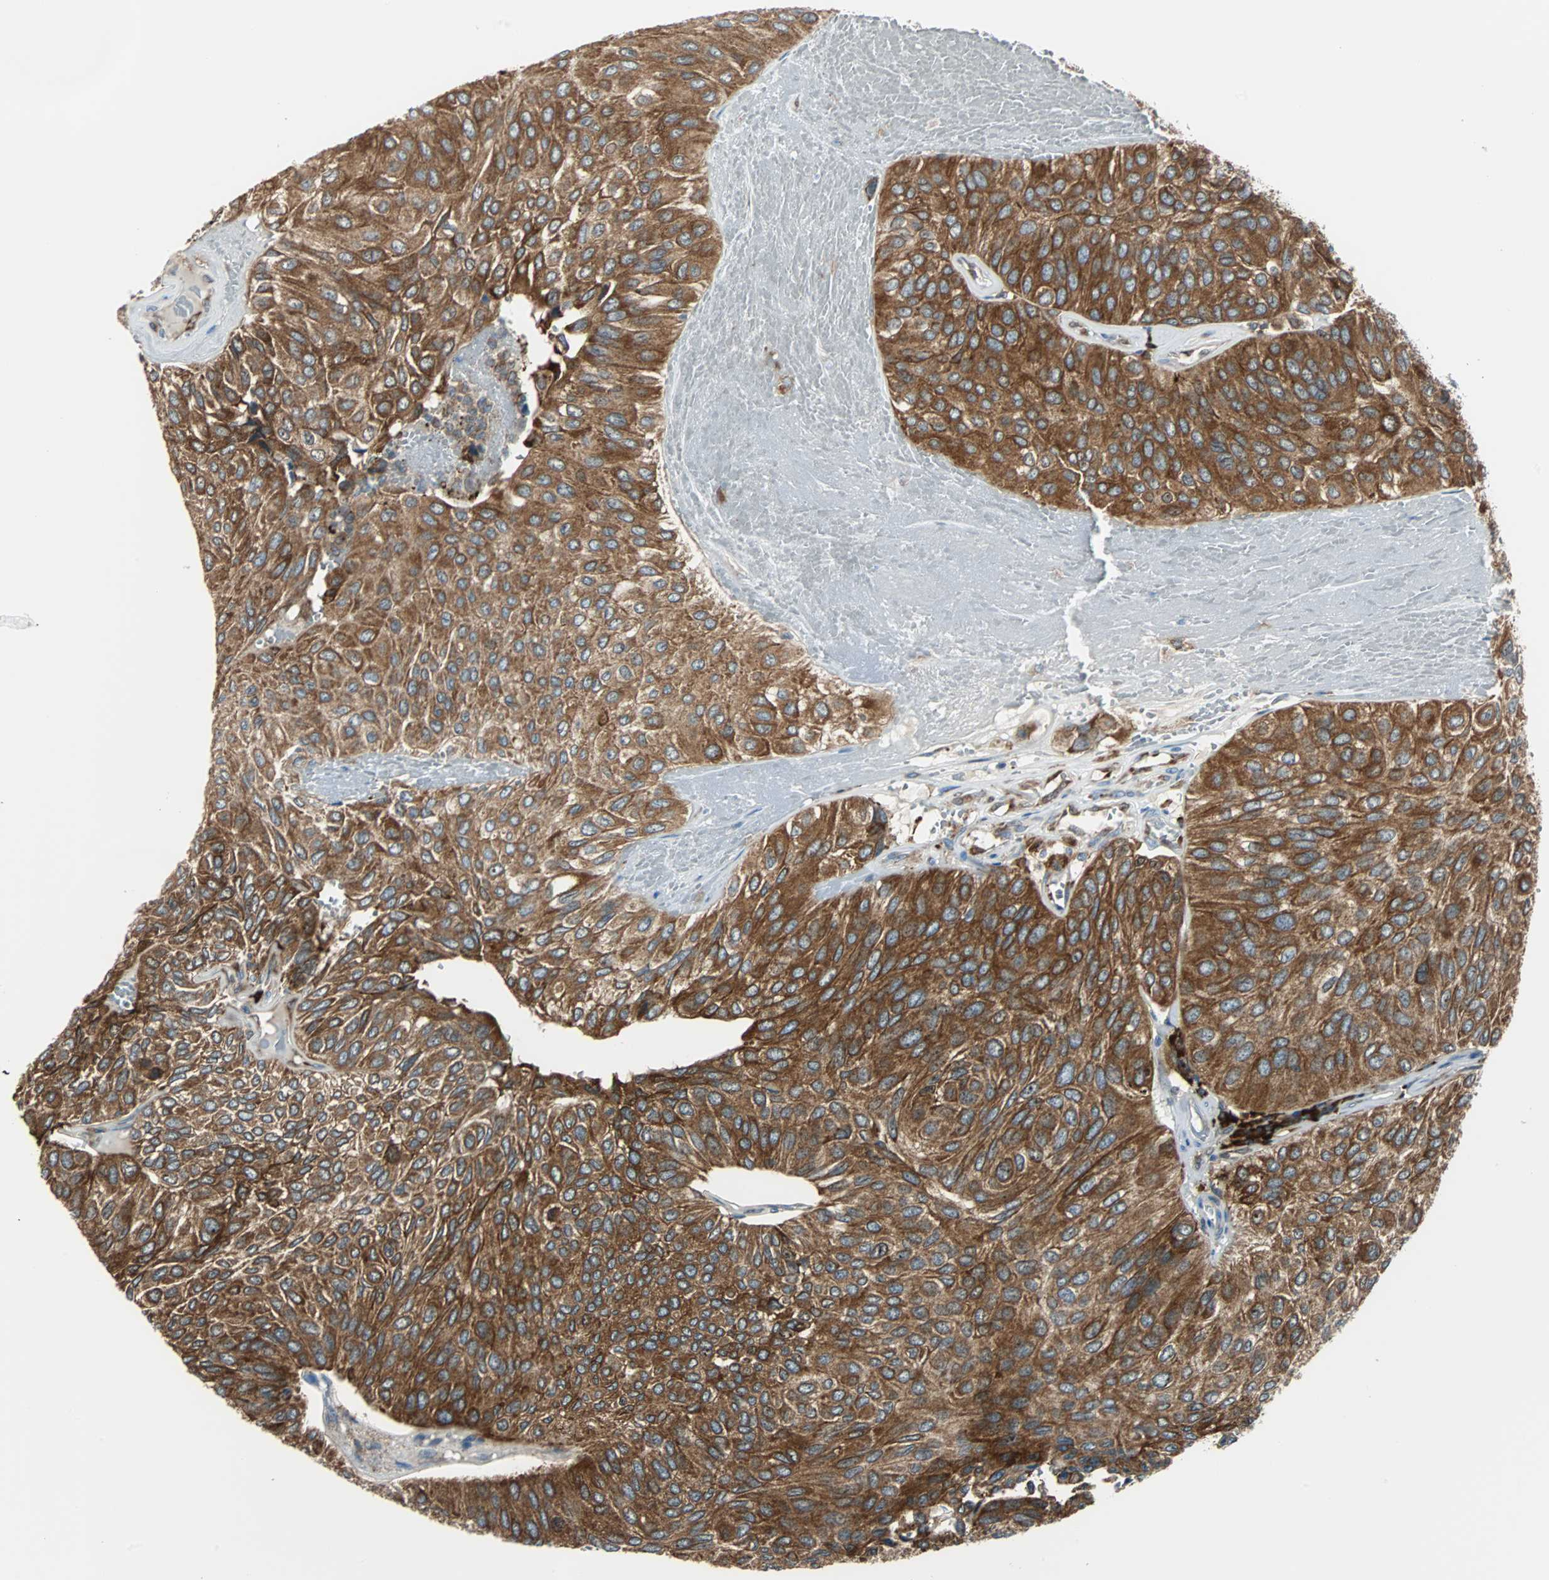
{"staining": {"intensity": "strong", "quantity": ">75%", "location": "cytoplasmic/membranous"}, "tissue": "urothelial cancer", "cell_type": "Tumor cells", "image_type": "cancer", "snomed": [{"axis": "morphology", "description": "Urothelial carcinoma, High grade"}, {"axis": "topography", "description": "Urinary bladder"}], "caption": "A histopathology image of human urothelial carcinoma (high-grade) stained for a protein exhibits strong cytoplasmic/membranous brown staining in tumor cells.", "gene": "PDIA4", "patient": {"sex": "male", "age": 66}}